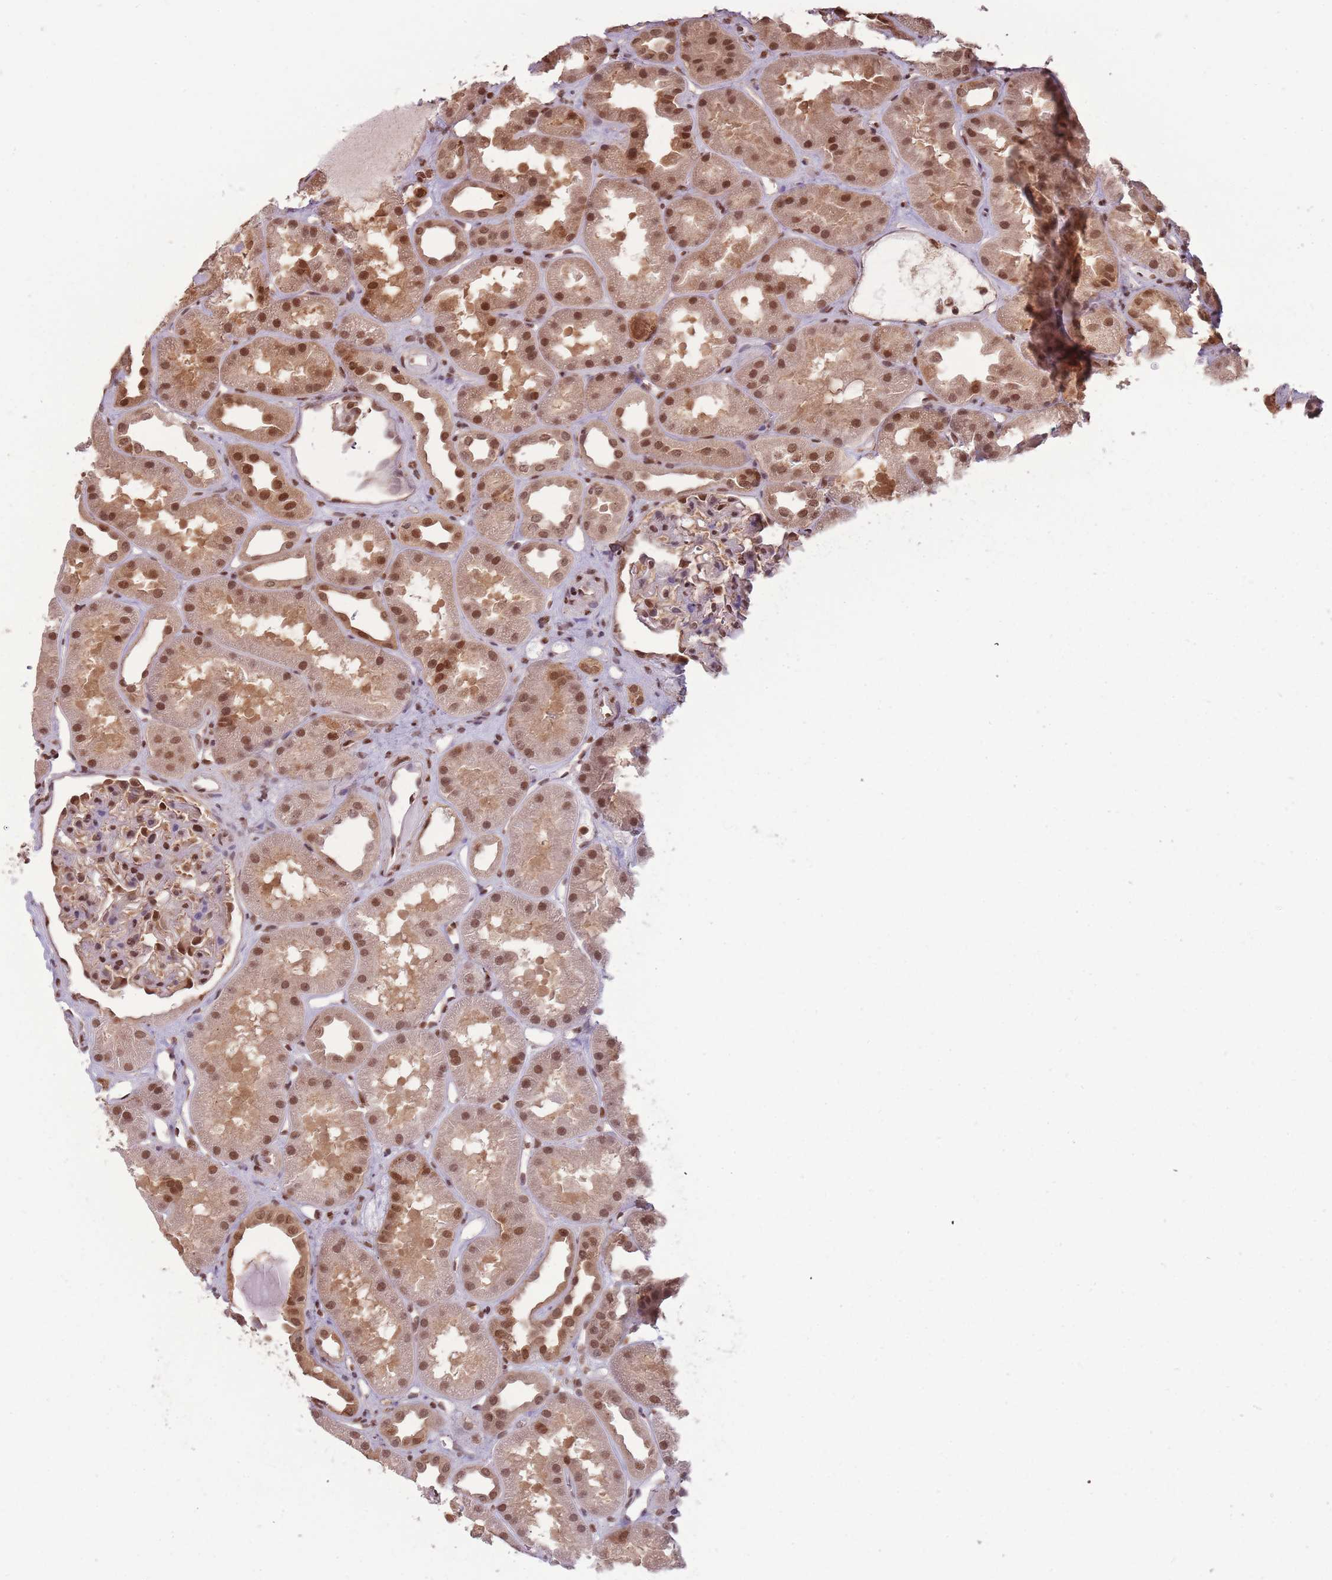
{"staining": {"intensity": "moderate", "quantity": "25%-75%", "location": "nuclear"}, "tissue": "kidney", "cell_type": "Cells in glomeruli", "image_type": "normal", "snomed": [{"axis": "morphology", "description": "Normal tissue, NOS"}, {"axis": "topography", "description": "Kidney"}], "caption": "Immunohistochemistry photomicrograph of normal kidney: kidney stained using immunohistochemistry displays medium levels of moderate protein expression localized specifically in the nuclear of cells in glomeruli, appearing as a nuclear brown color.", "gene": "RPS27A", "patient": {"sex": "male", "age": 61}}